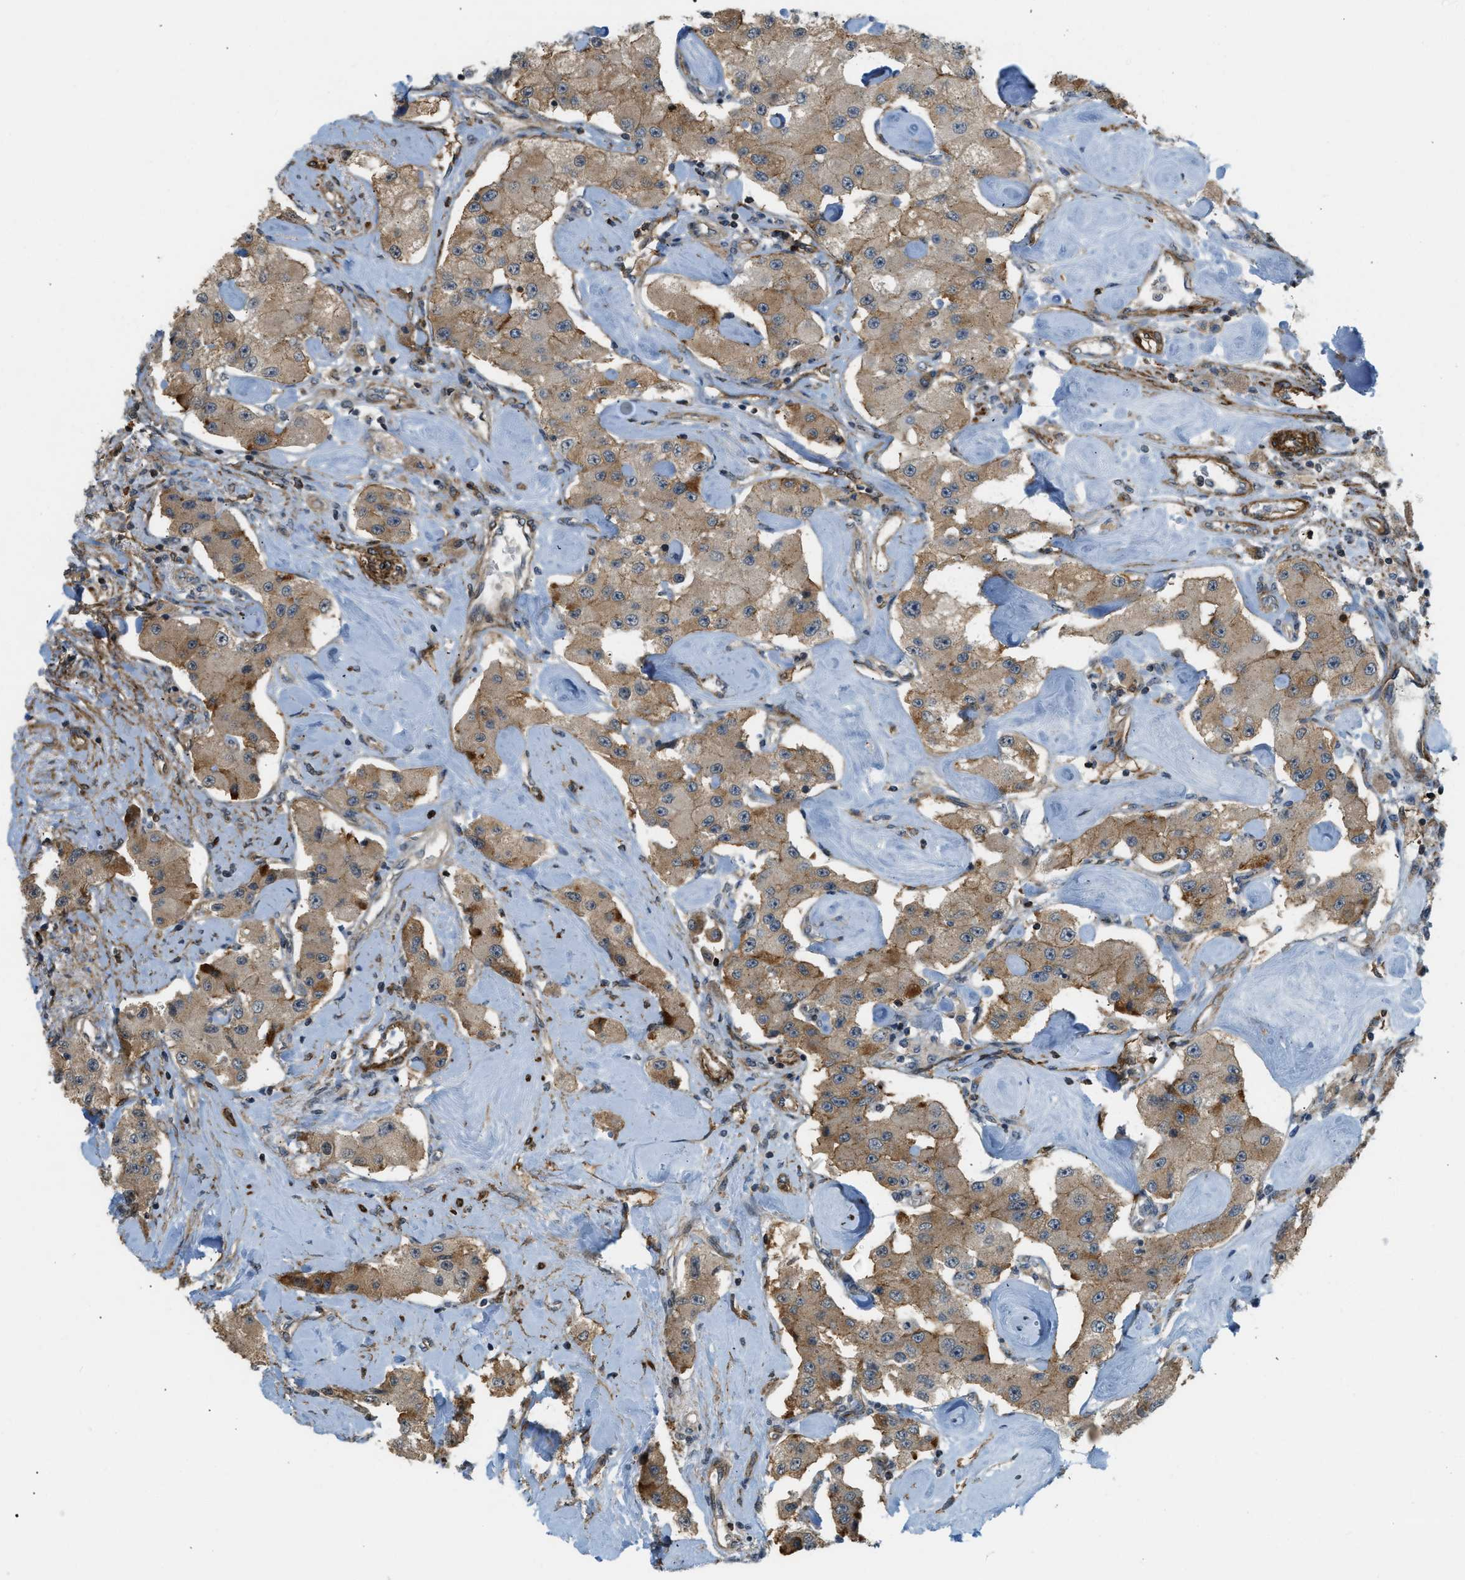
{"staining": {"intensity": "moderate", "quantity": ">75%", "location": "cytoplasmic/membranous"}, "tissue": "carcinoid", "cell_type": "Tumor cells", "image_type": "cancer", "snomed": [{"axis": "morphology", "description": "Carcinoid, malignant, NOS"}, {"axis": "topography", "description": "Pancreas"}], "caption": "Carcinoid stained for a protein exhibits moderate cytoplasmic/membranous positivity in tumor cells.", "gene": "KIAA1671", "patient": {"sex": "male", "age": 41}}